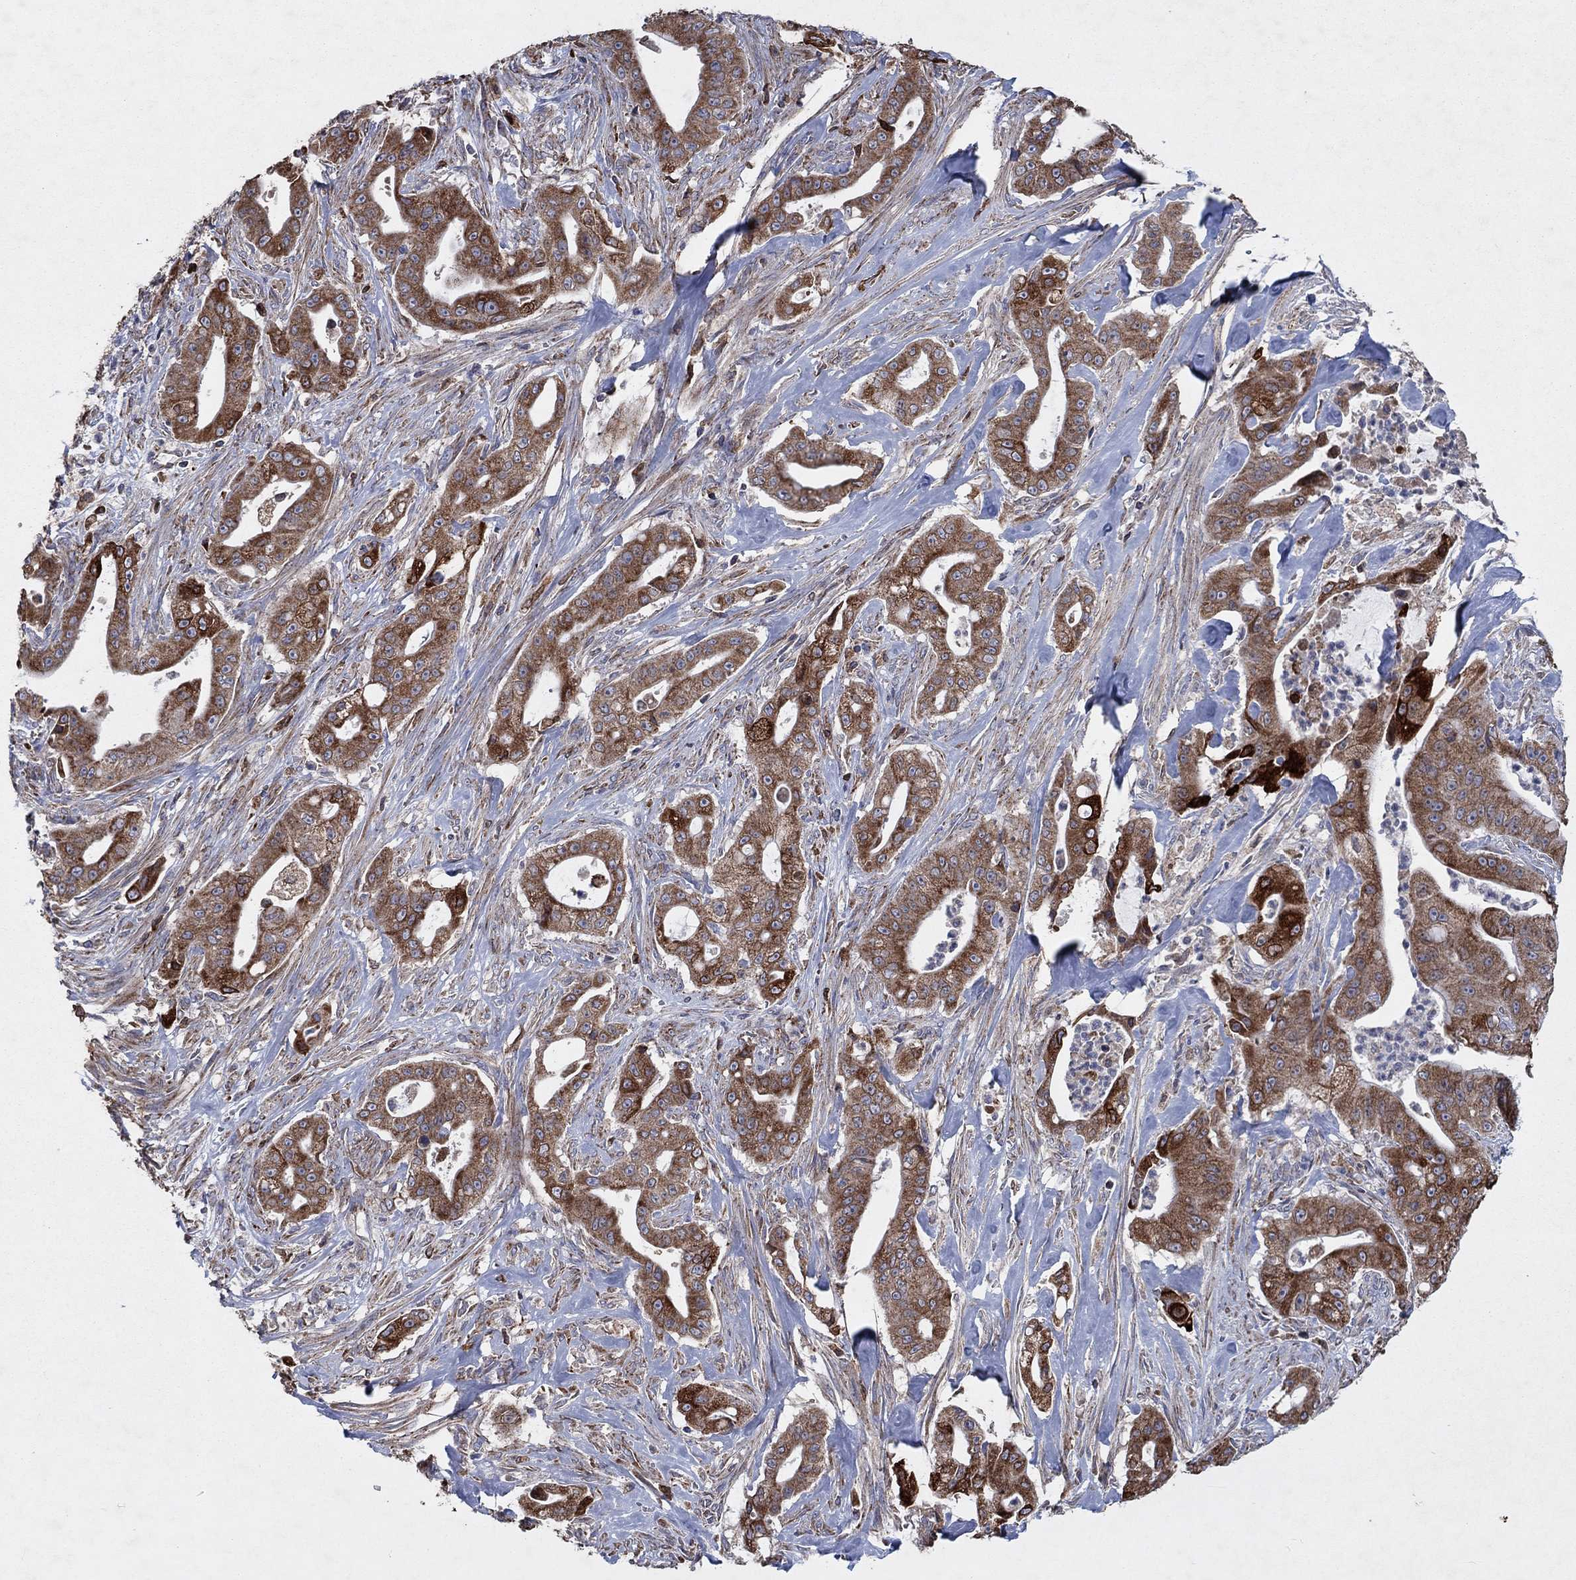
{"staining": {"intensity": "strong", "quantity": ">75%", "location": "cytoplasmic/membranous"}, "tissue": "pancreatic cancer", "cell_type": "Tumor cells", "image_type": "cancer", "snomed": [{"axis": "morphology", "description": "Normal tissue, NOS"}, {"axis": "morphology", "description": "Inflammation, NOS"}, {"axis": "morphology", "description": "Adenocarcinoma, NOS"}, {"axis": "topography", "description": "Pancreas"}], "caption": "DAB (3,3'-diaminobenzidine) immunohistochemical staining of adenocarcinoma (pancreatic) displays strong cytoplasmic/membranous protein staining in about >75% of tumor cells.", "gene": "NCEH1", "patient": {"sex": "male", "age": 57}}